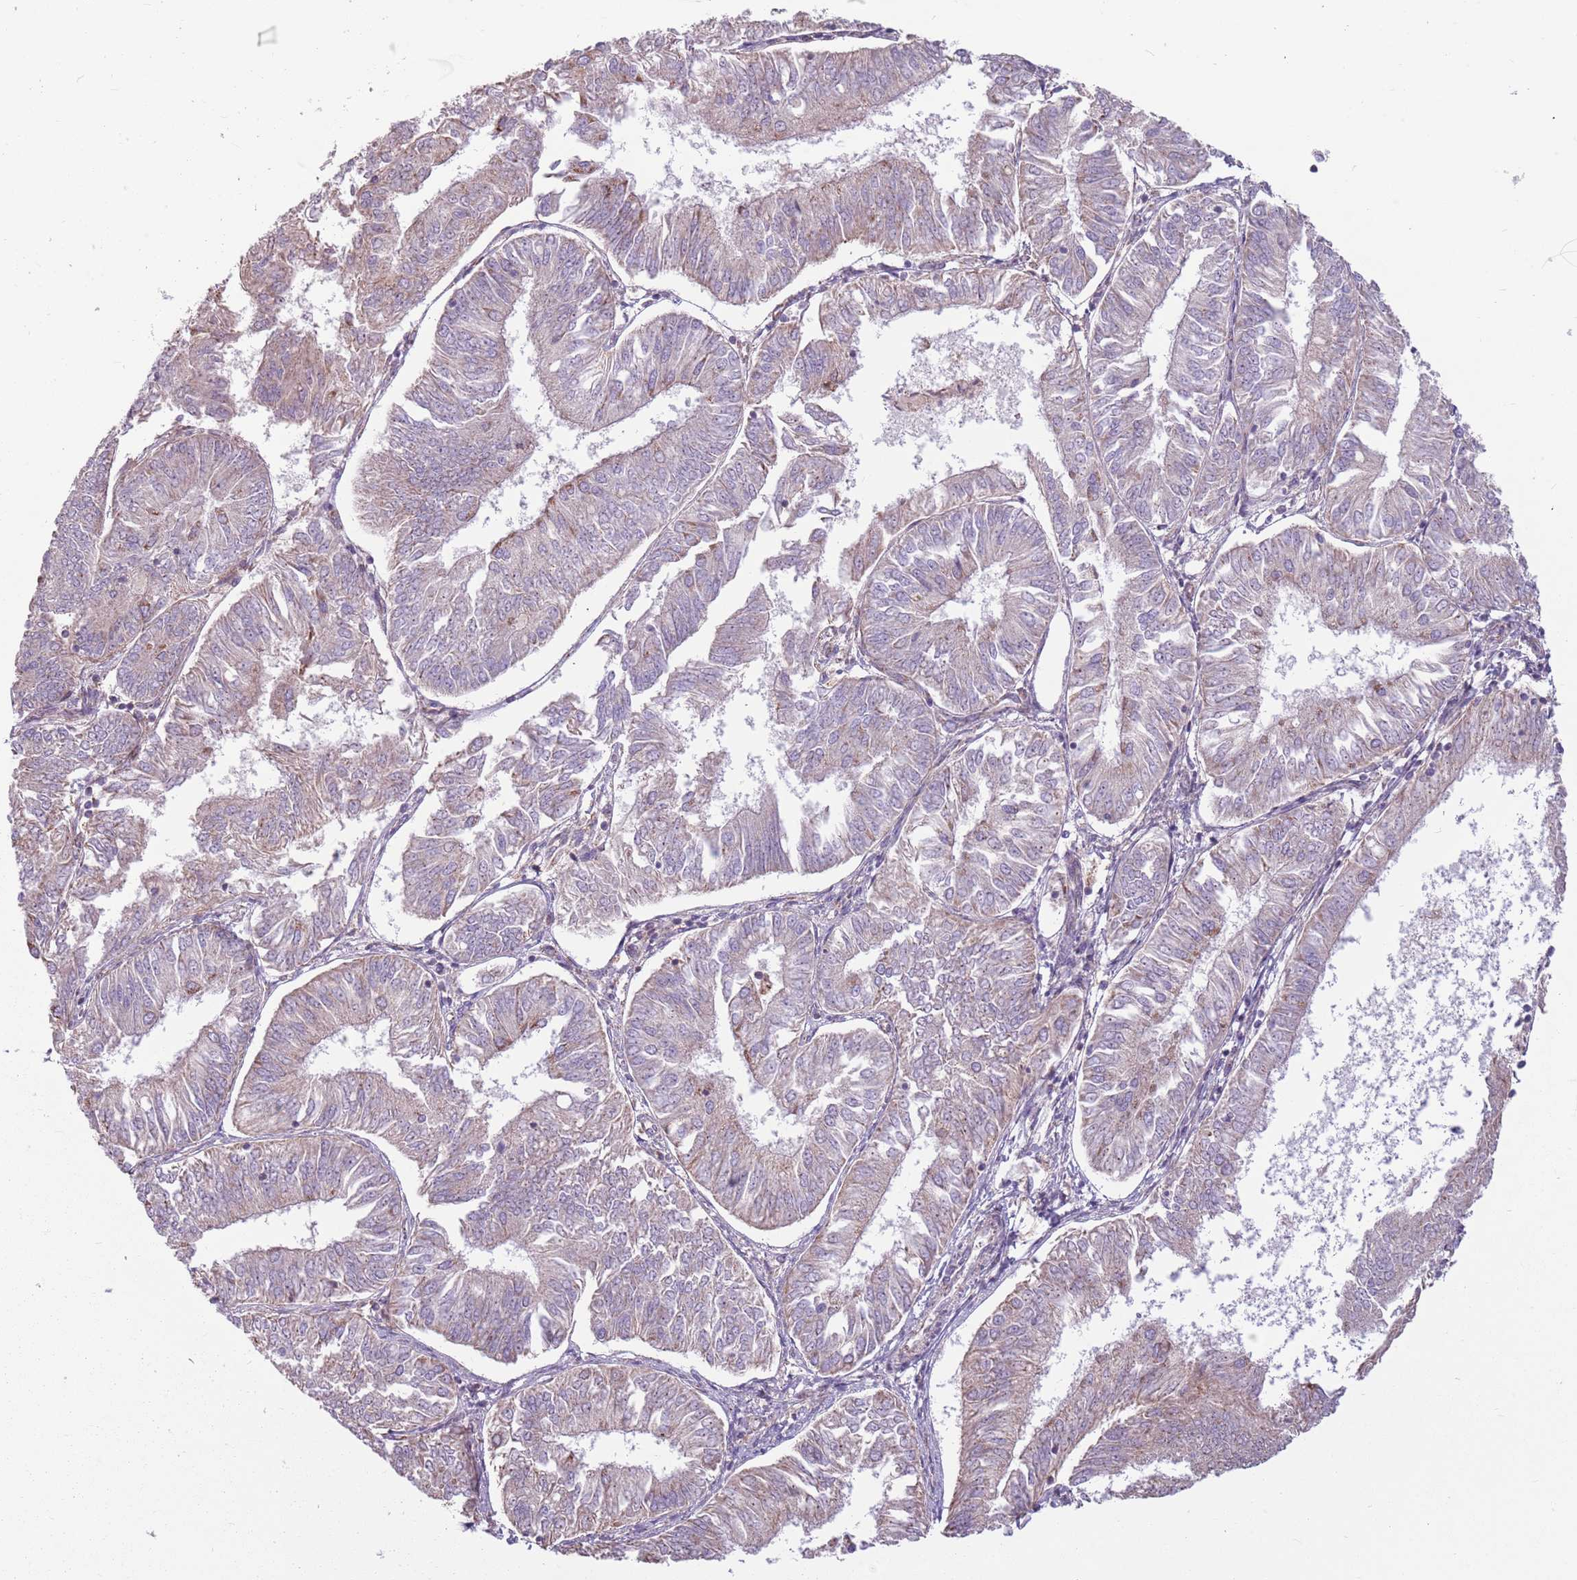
{"staining": {"intensity": "weak", "quantity": "25%-75%", "location": "cytoplasmic/membranous"}, "tissue": "endometrial cancer", "cell_type": "Tumor cells", "image_type": "cancer", "snomed": [{"axis": "morphology", "description": "Adenocarcinoma, NOS"}, {"axis": "topography", "description": "Endometrium"}], "caption": "A high-resolution image shows immunohistochemistry (IHC) staining of endometrial cancer, which demonstrates weak cytoplasmic/membranous positivity in about 25%-75% of tumor cells. (DAB IHC with brightfield microscopy, high magnification).", "gene": "ZNF530", "patient": {"sex": "female", "age": 58}}